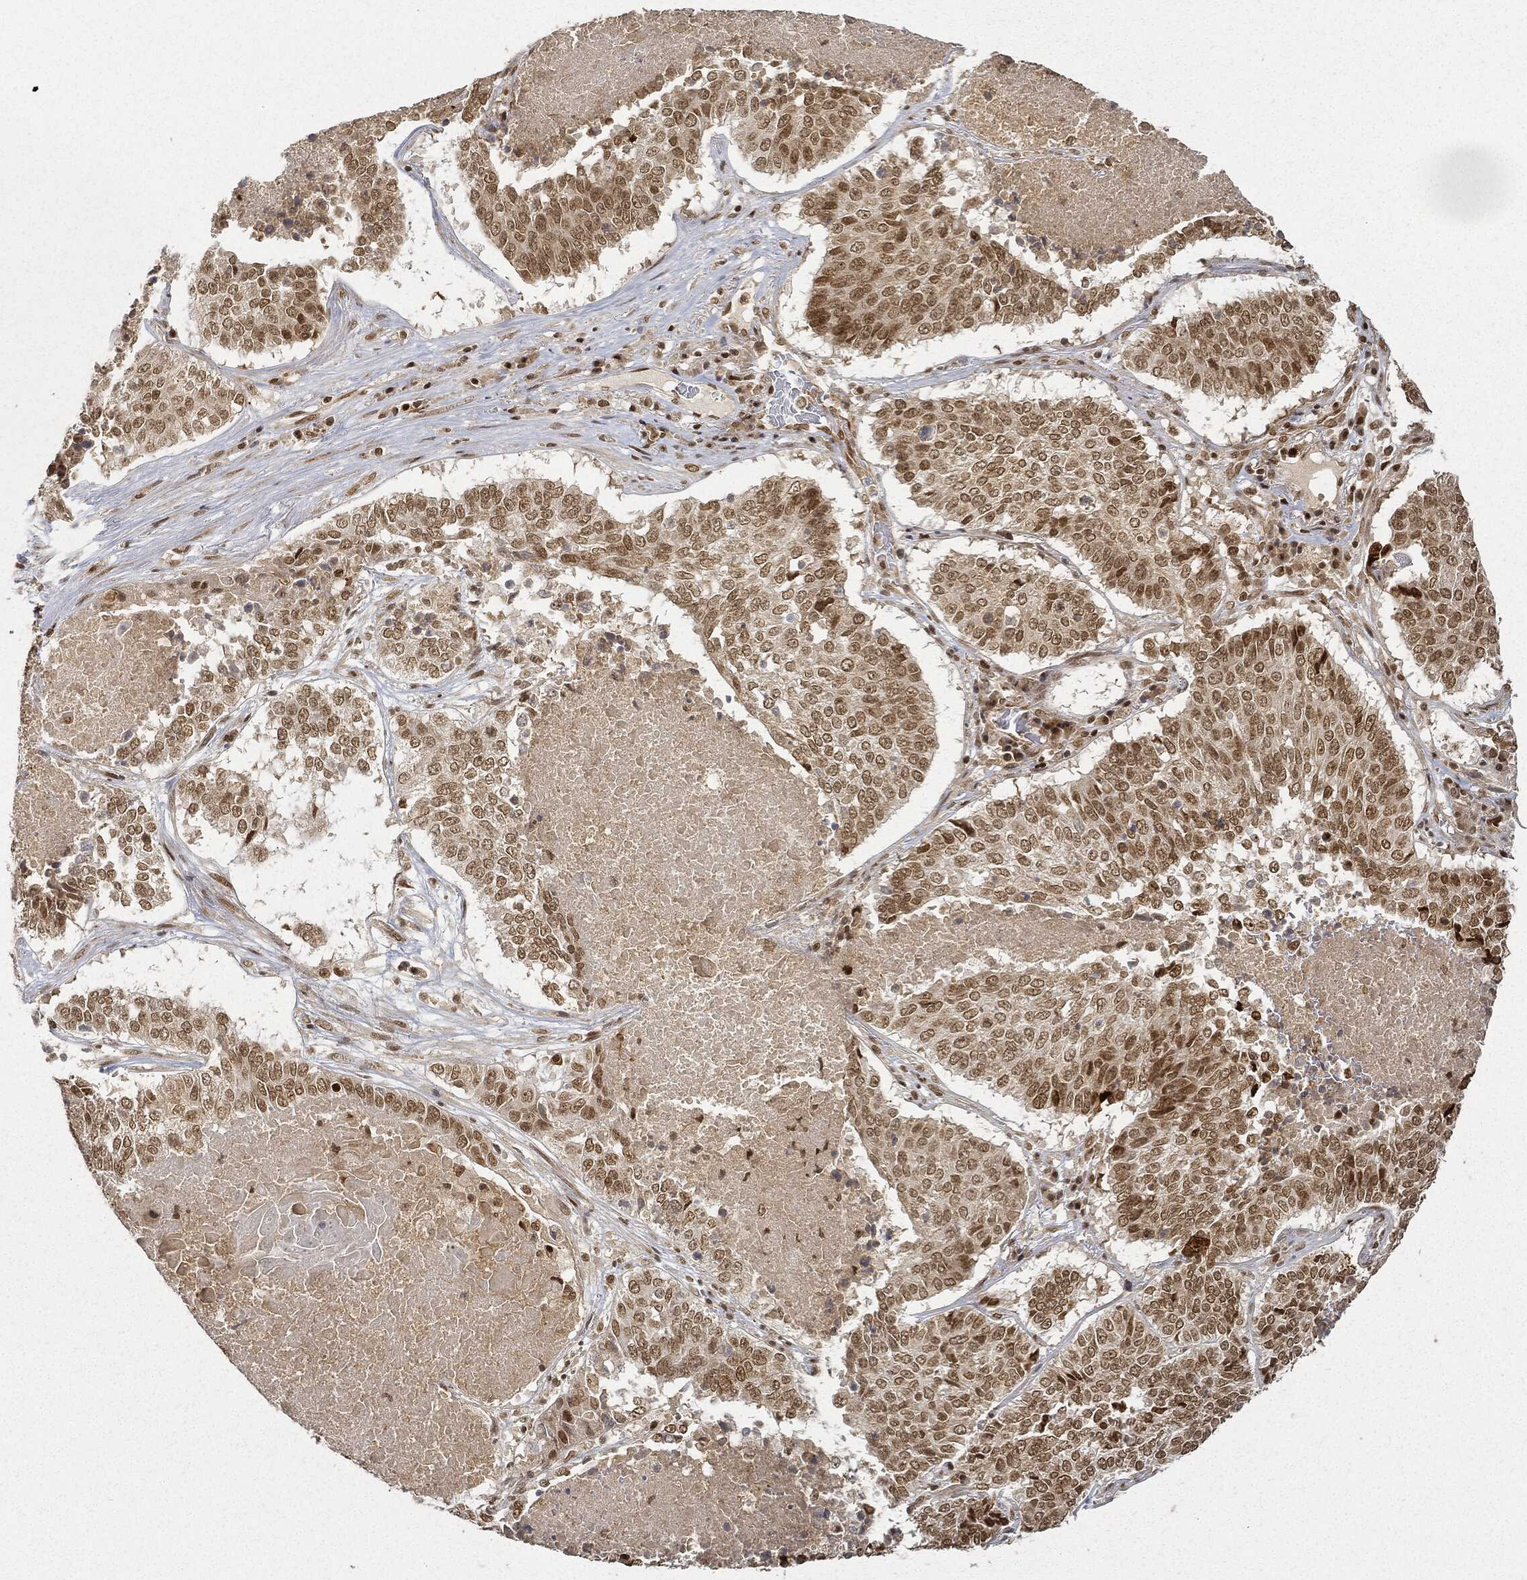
{"staining": {"intensity": "moderate", "quantity": "25%-75%", "location": "nuclear"}, "tissue": "lung cancer", "cell_type": "Tumor cells", "image_type": "cancer", "snomed": [{"axis": "morphology", "description": "Squamous cell carcinoma, NOS"}, {"axis": "topography", "description": "Lung"}], "caption": "The immunohistochemical stain highlights moderate nuclear positivity in tumor cells of lung cancer (squamous cell carcinoma) tissue. The protein is stained brown, and the nuclei are stained in blue (DAB IHC with brightfield microscopy, high magnification).", "gene": "CIB1", "patient": {"sex": "male", "age": 64}}